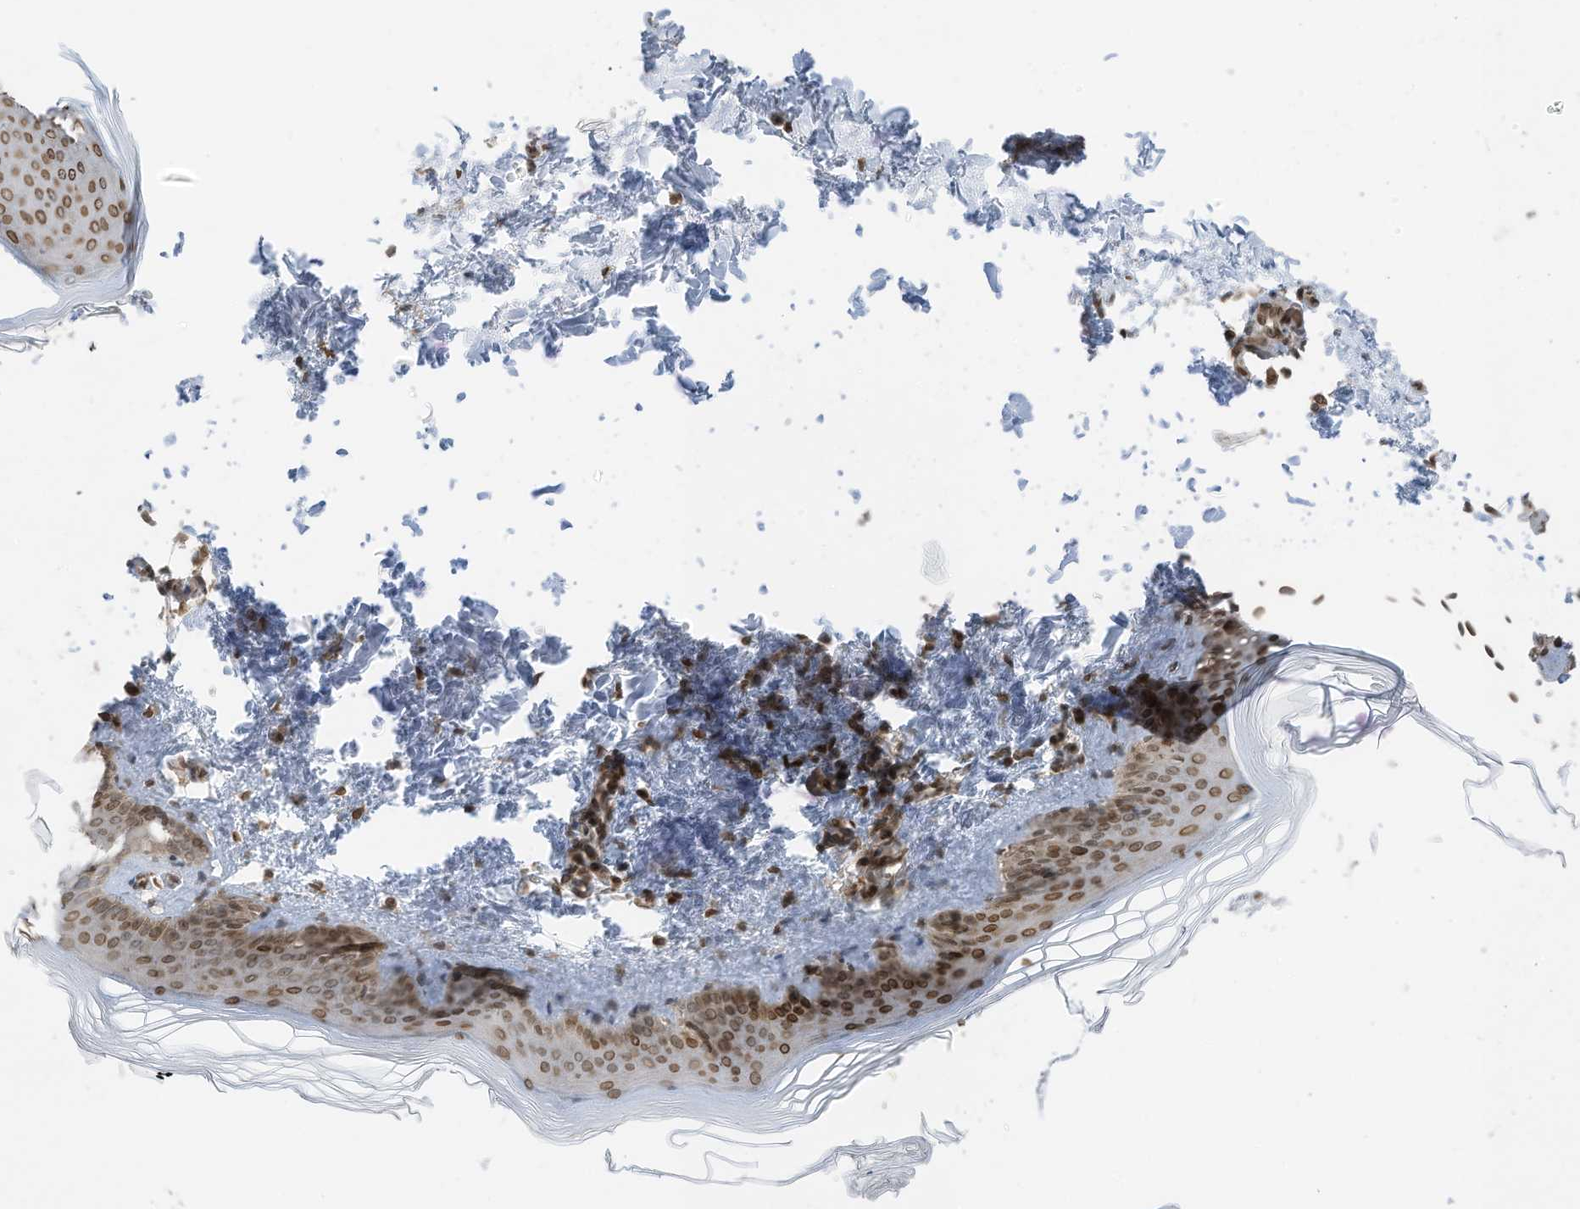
{"staining": {"intensity": "moderate", "quantity": "25%-75%", "location": "cytoplasmic/membranous"}, "tissue": "skin", "cell_type": "Fibroblasts", "image_type": "normal", "snomed": [{"axis": "morphology", "description": "Normal tissue, NOS"}, {"axis": "topography", "description": "Skin"}], "caption": "Immunohistochemistry of normal skin exhibits medium levels of moderate cytoplasmic/membranous staining in approximately 25%-75% of fibroblasts. Nuclei are stained in blue.", "gene": "RABL3", "patient": {"sex": "female", "age": 27}}